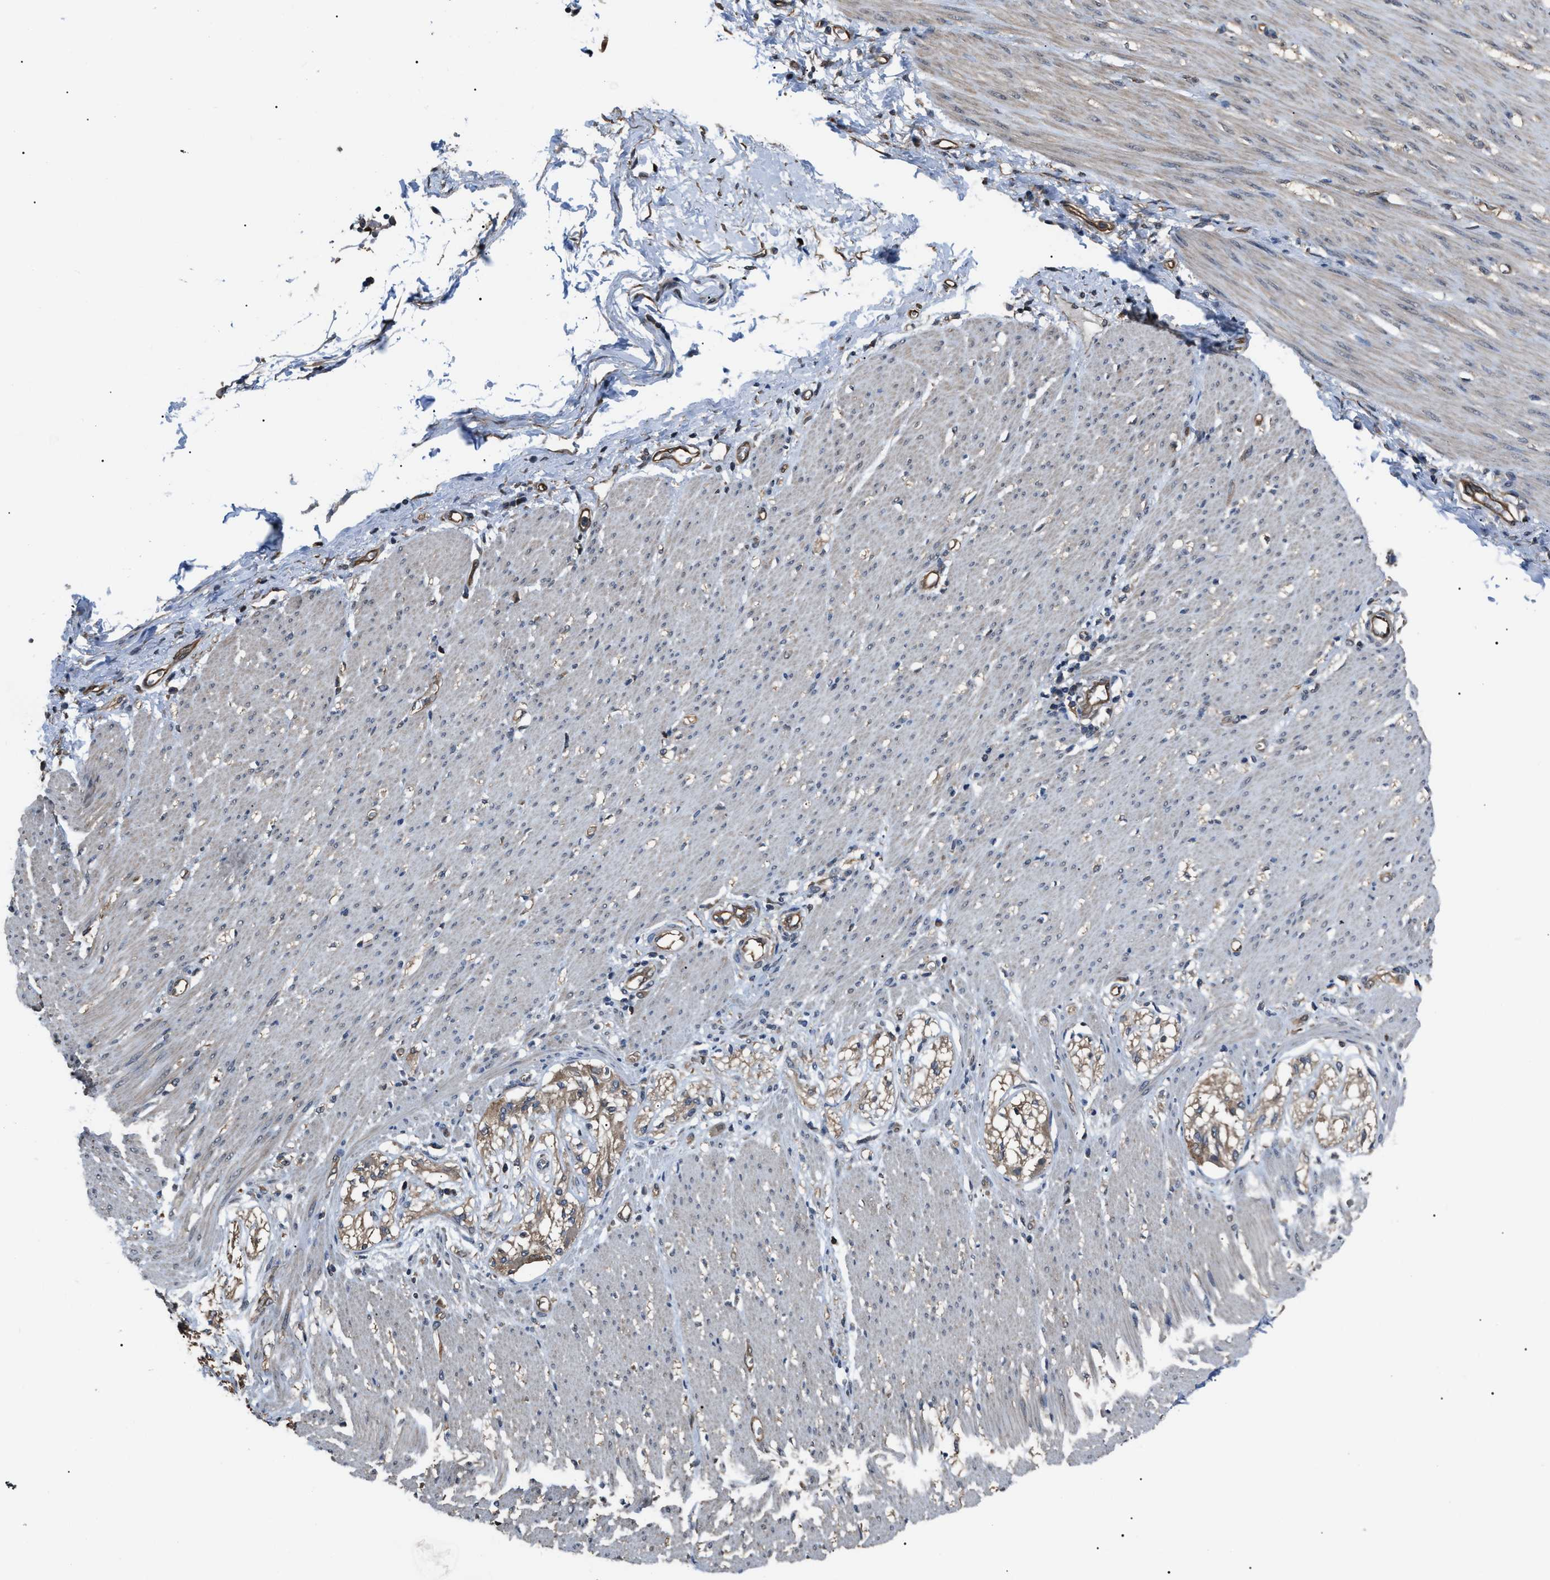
{"staining": {"intensity": "weak", "quantity": ">75%", "location": "cytoplasmic/membranous"}, "tissue": "adipose tissue", "cell_type": "Adipocytes", "image_type": "normal", "snomed": [{"axis": "morphology", "description": "Normal tissue, NOS"}, {"axis": "morphology", "description": "Adenocarcinoma, NOS"}, {"axis": "topography", "description": "Colon"}, {"axis": "topography", "description": "Peripheral nerve tissue"}], "caption": "Adipocytes exhibit low levels of weak cytoplasmic/membranous staining in approximately >75% of cells in normal human adipose tissue.", "gene": "PDCD5", "patient": {"sex": "male", "age": 14}}